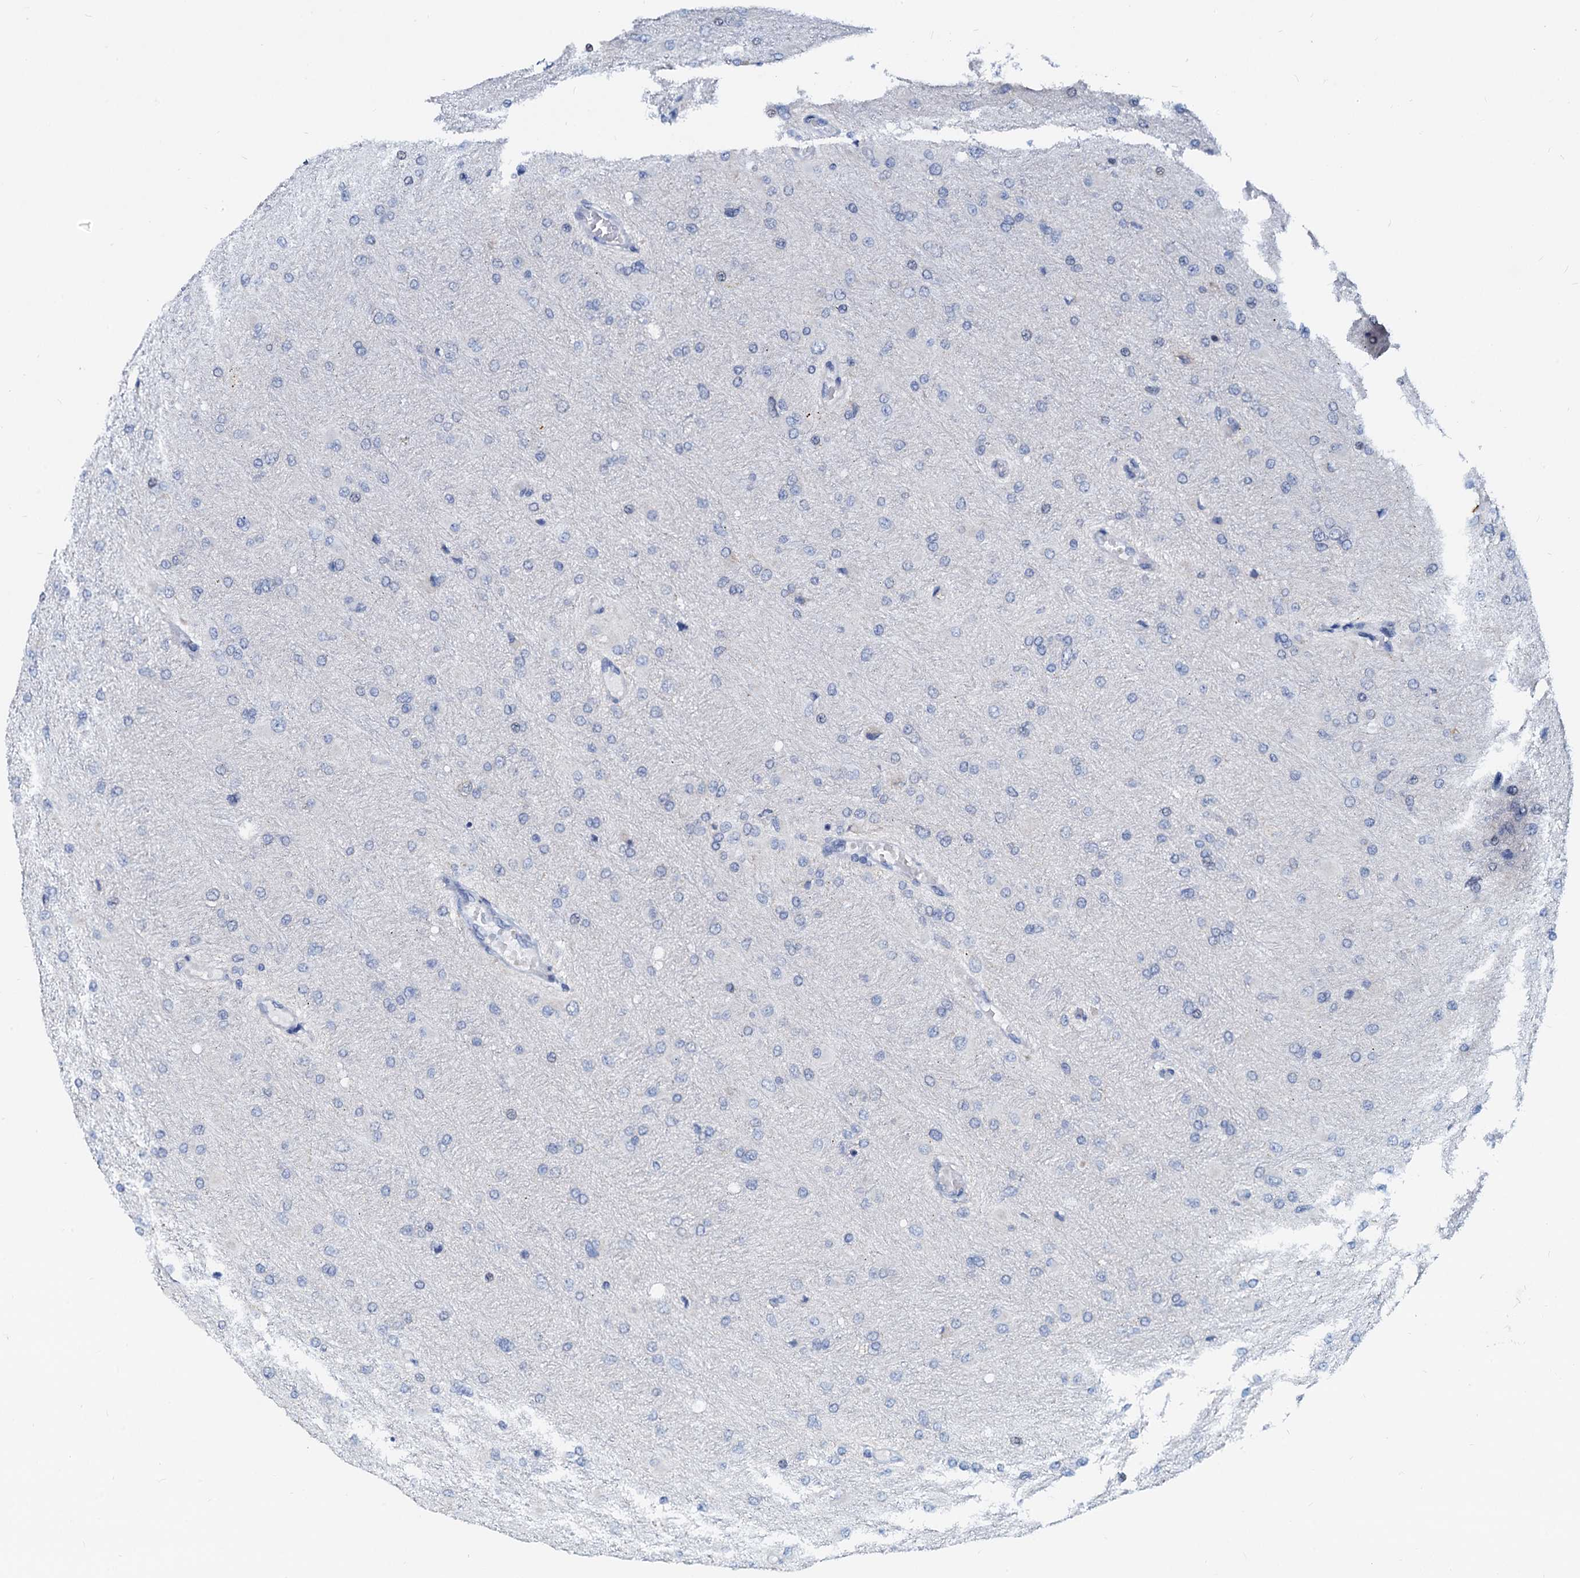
{"staining": {"intensity": "negative", "quantity": "none", "location": "none"}, "tissue": "glioma", "cell_type": "Tumor cells", "image_type": "cancer", "snomed": [{"axis": "morphology", "description": "Glioma, malignant, High grade"}, {"axis": "topography", "description": "Cerebral cortex"}], "caption": "A high-resolution image shows IHC staining of high-grade glioma (malignant), which shows no significant staining in tumor cells.", "gene": "PTGES3", "patient": {"sex": "female", "age": 36}}